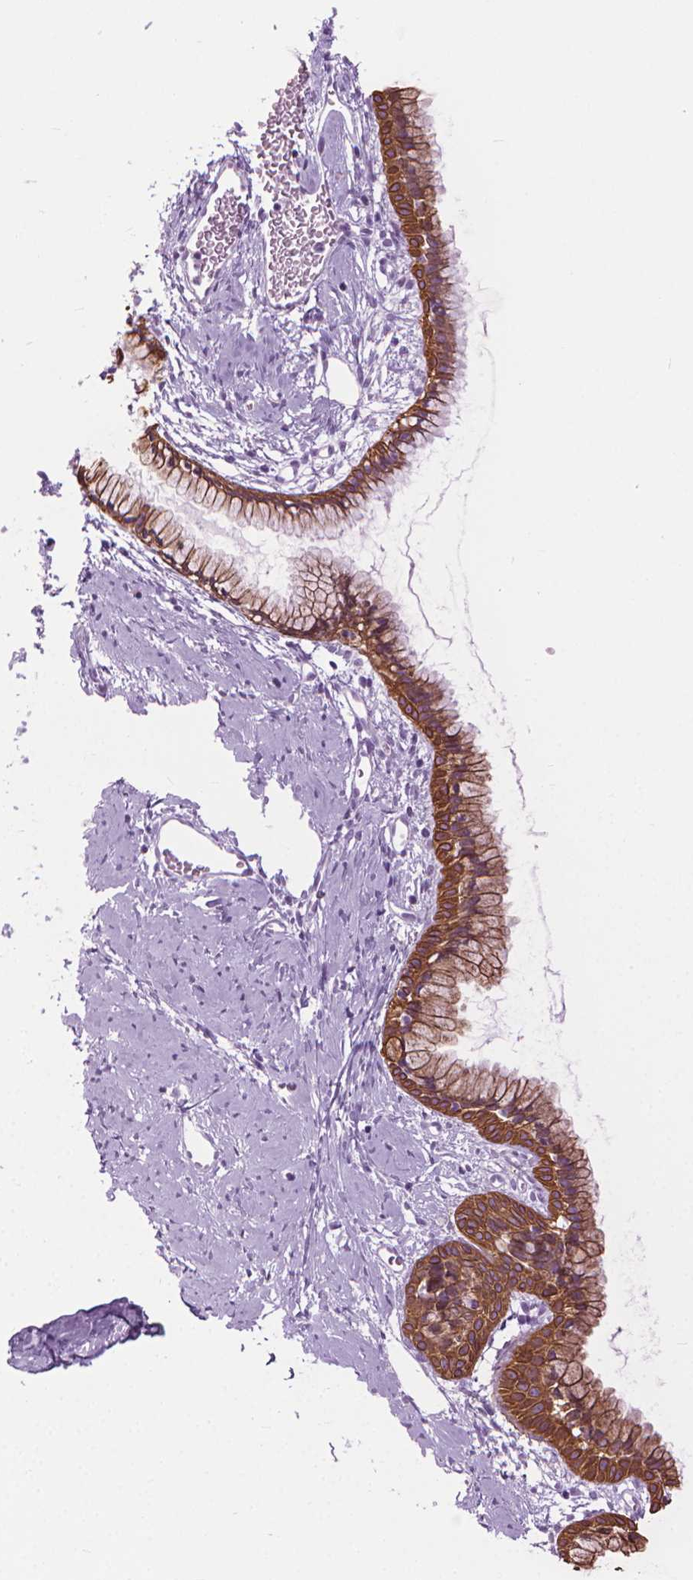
{"staining": {"intensity": "strong", "quantity": ">75%", "location": "cytoplasmic/membranous"}, "tissue": "cervix", "cell_type": "Glandular cells", "image_type": "normal", "snomed": [{"axis": "morphology", "description": "Normal tissue, NOS"}, {"axis": "topography", "description": "Cervix"}], "caption": "Glandular cells display high levels of strong cytoplasmic/membranous expression in approximately >75% of cells in benign human cervix. The staining is performed using DAB brown chromogen to label protein expression. The nuclei are counter-stained blue using hematoxylin.", "gene": "HTR2B", "patient": {"sex": "female", "age": 40}}